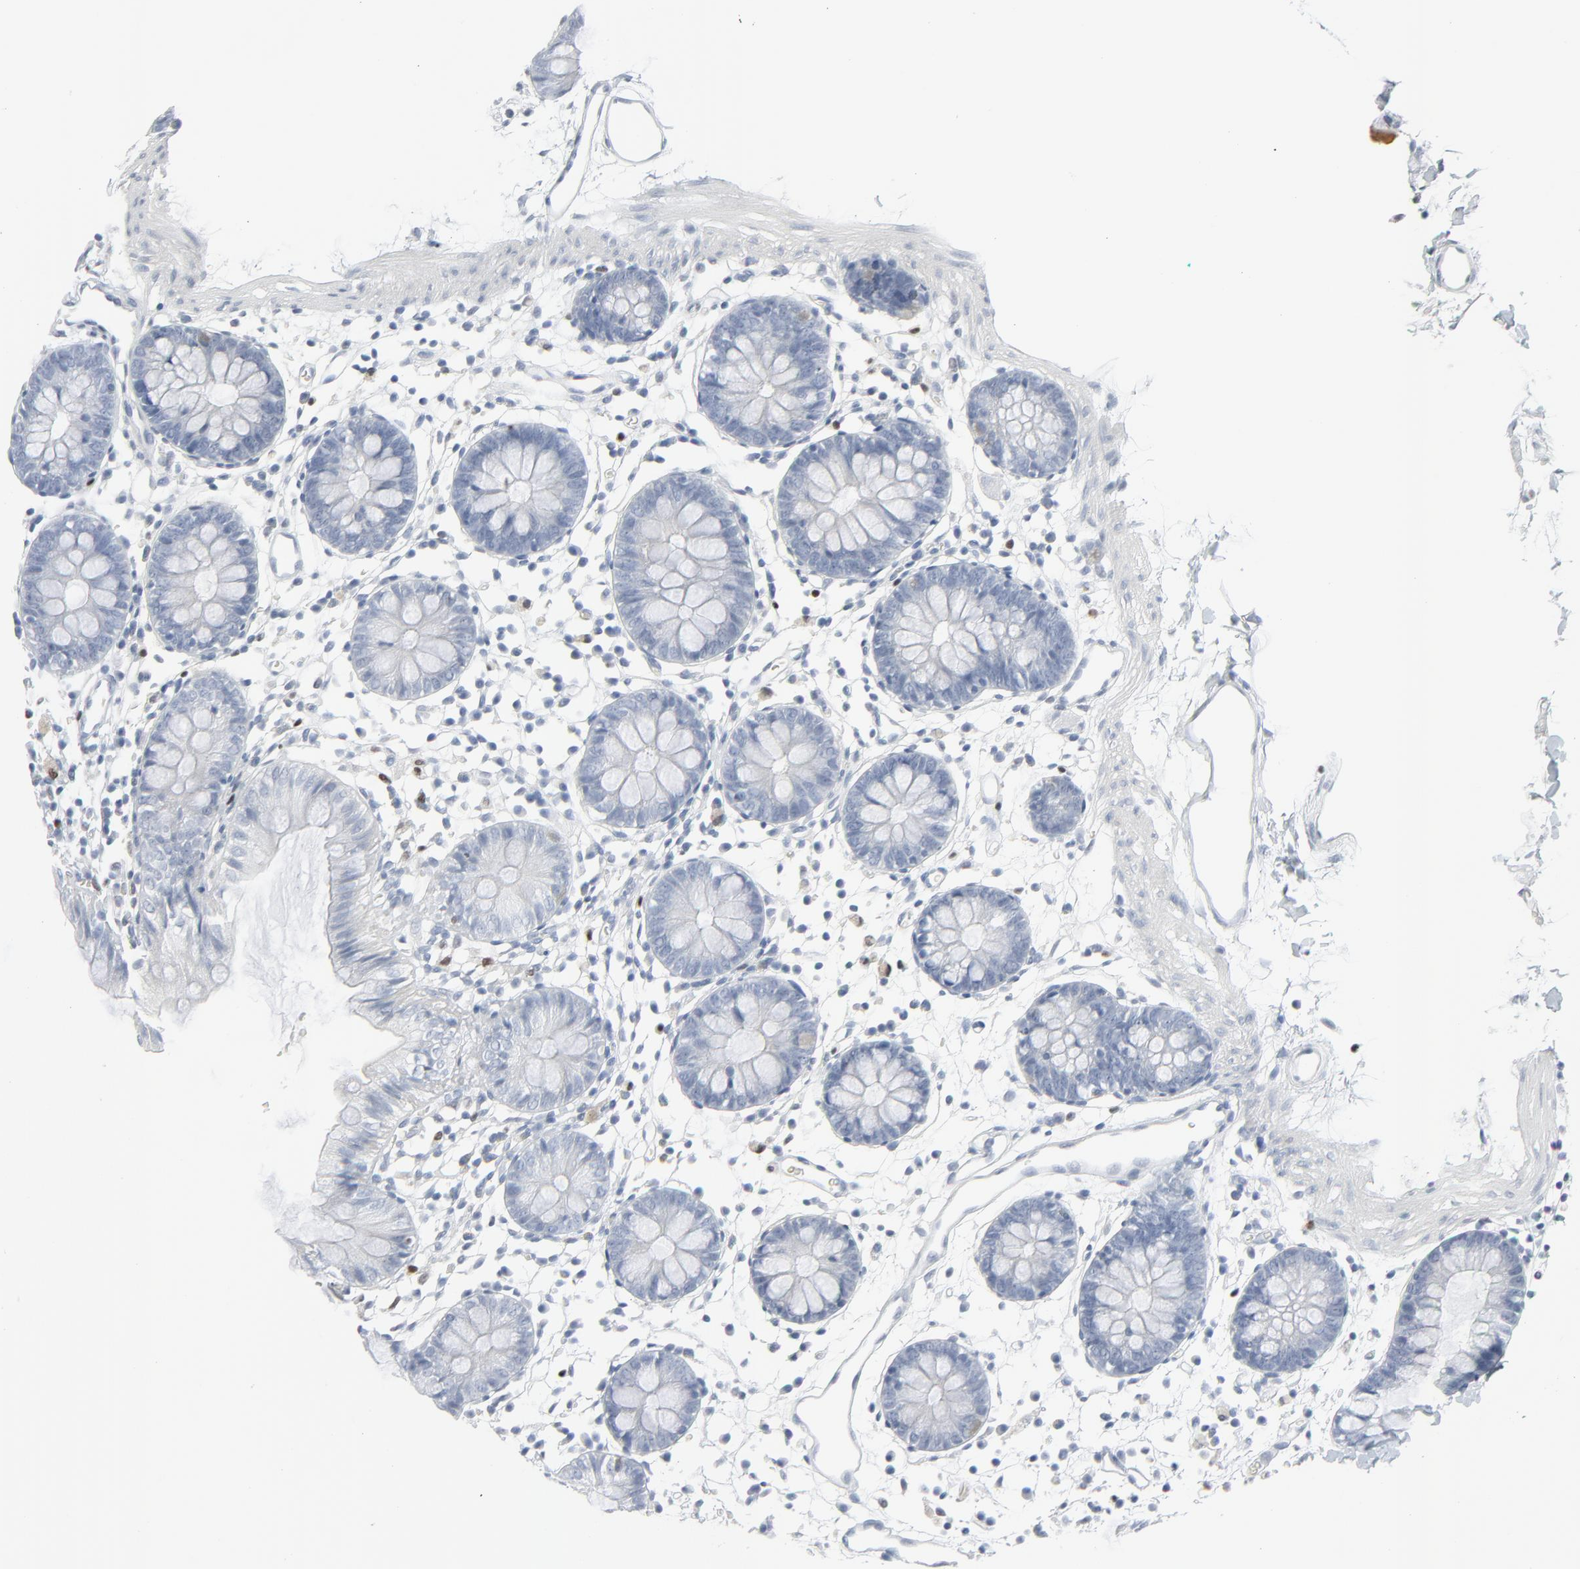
{"staining": {"intensity": "negative", "quantity": "none", "location": "none"}, "tissue": "colon", "cell_type": "Endothelial cells", "image_type": "normal", "snomed": [{"axis": "morphology", "description": "Normal tissue, NOS"}, {"axis": "topography", "description": "Colon"}], "caption": "This photomicrograph is of unremarkable colon stained with IHC to label a protein in brown with the nuclei are counter-stained blue. There is no staining in endothelial cells. (Stains: DAB (3,3'-diaminobenzidine) IHC with hematoxylin counter stain, Microscopy: brightfield microscopy at high magnification).", "gene": "MITF", "patient": {"sex": "male", "age": 14}}